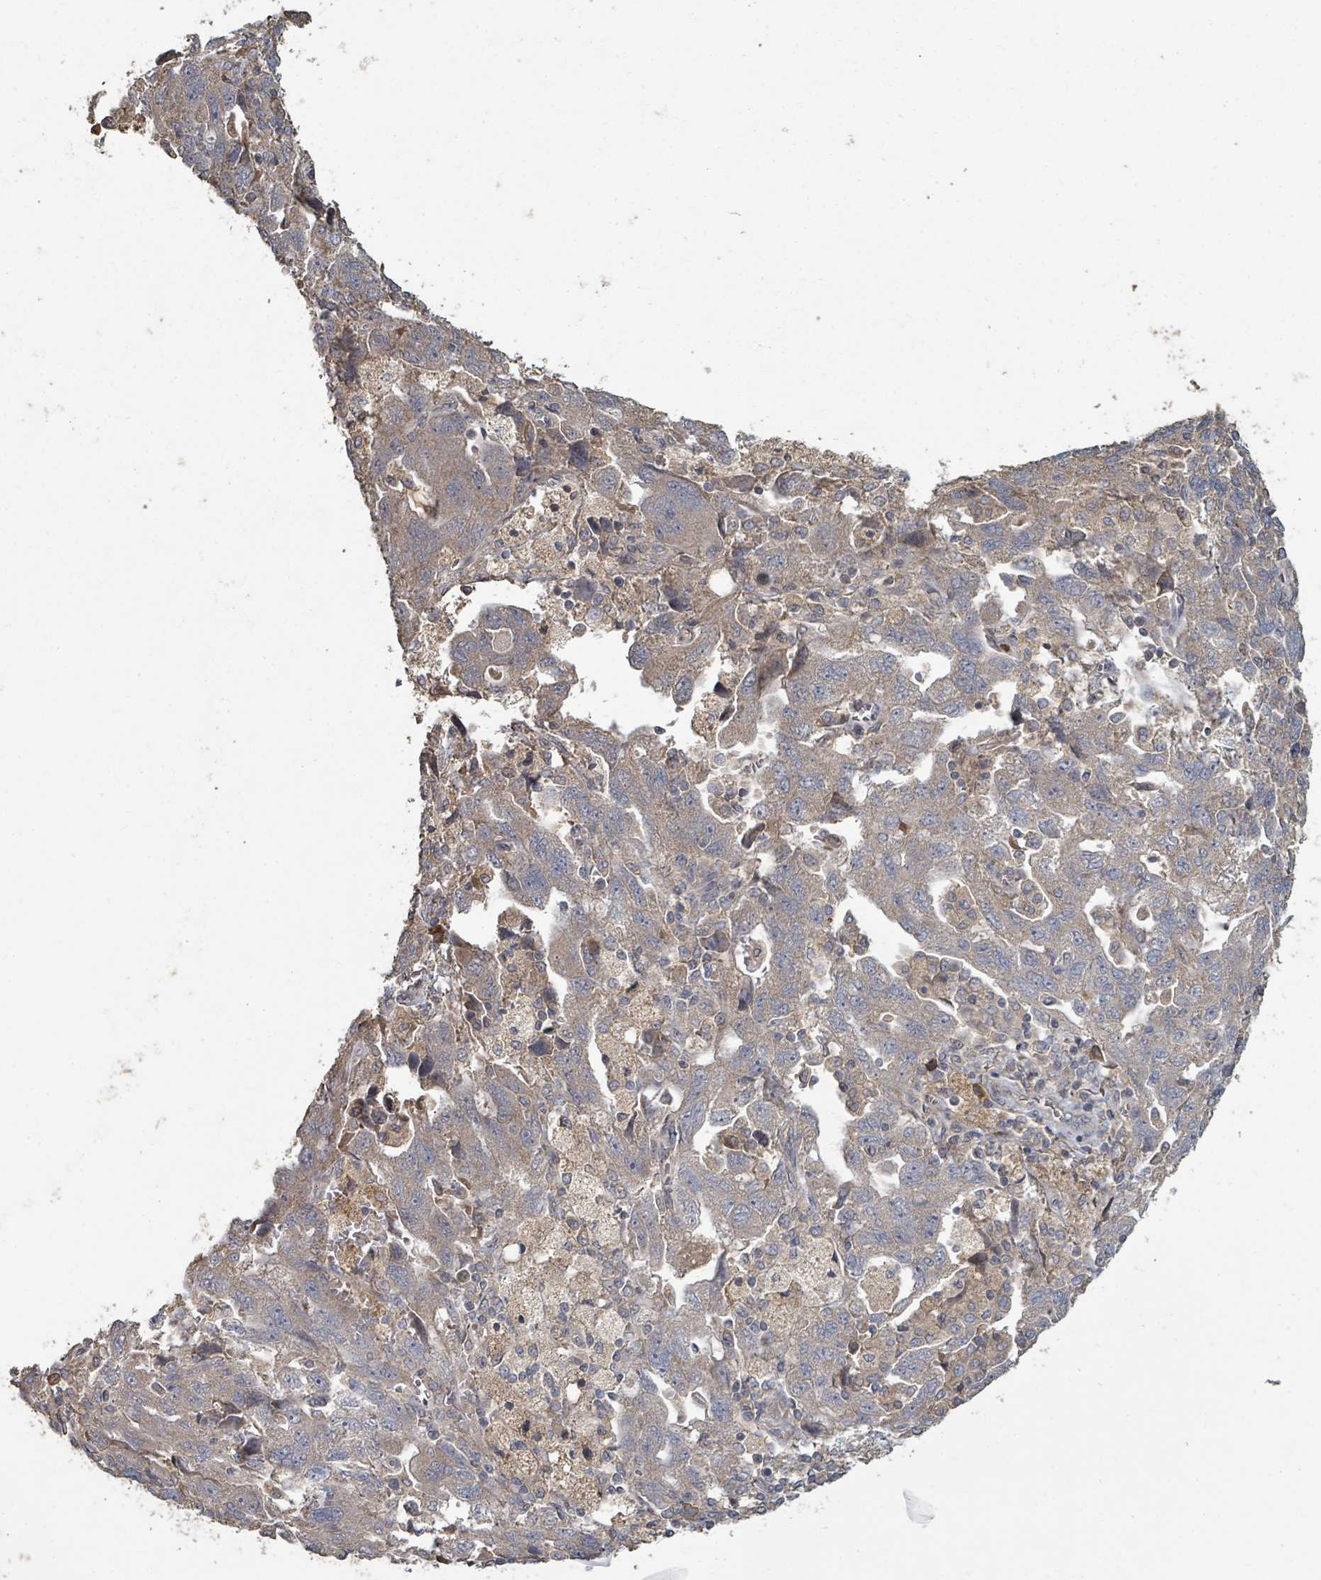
{"staining": {"intensity": "moderate", "quantity": "<25%", "location": "cytoplasmic/membranous"}, "tissue": "ovarian cancer", "cell_type": "Tumor cells", "image_type": "cancer", "snomed": [{"axis": "morphology", "description": "Carcinoma, NOS"}, {"axis": "morphology", "description": "Cystadenocarcinoma, serous, NOS"}, {"axis": "topography", "description": "Ovary"}], "caption": "This micrograph displays carcinoma (ovarian) stained with IHC to label a protein in brown. The cytoplasmic/membranous of tumor cells show moderate positivity for the protein. Nuclei are counter-stained blue.", "gene": "WDFY1", "patient": {"sex": "female", "age": 69}}